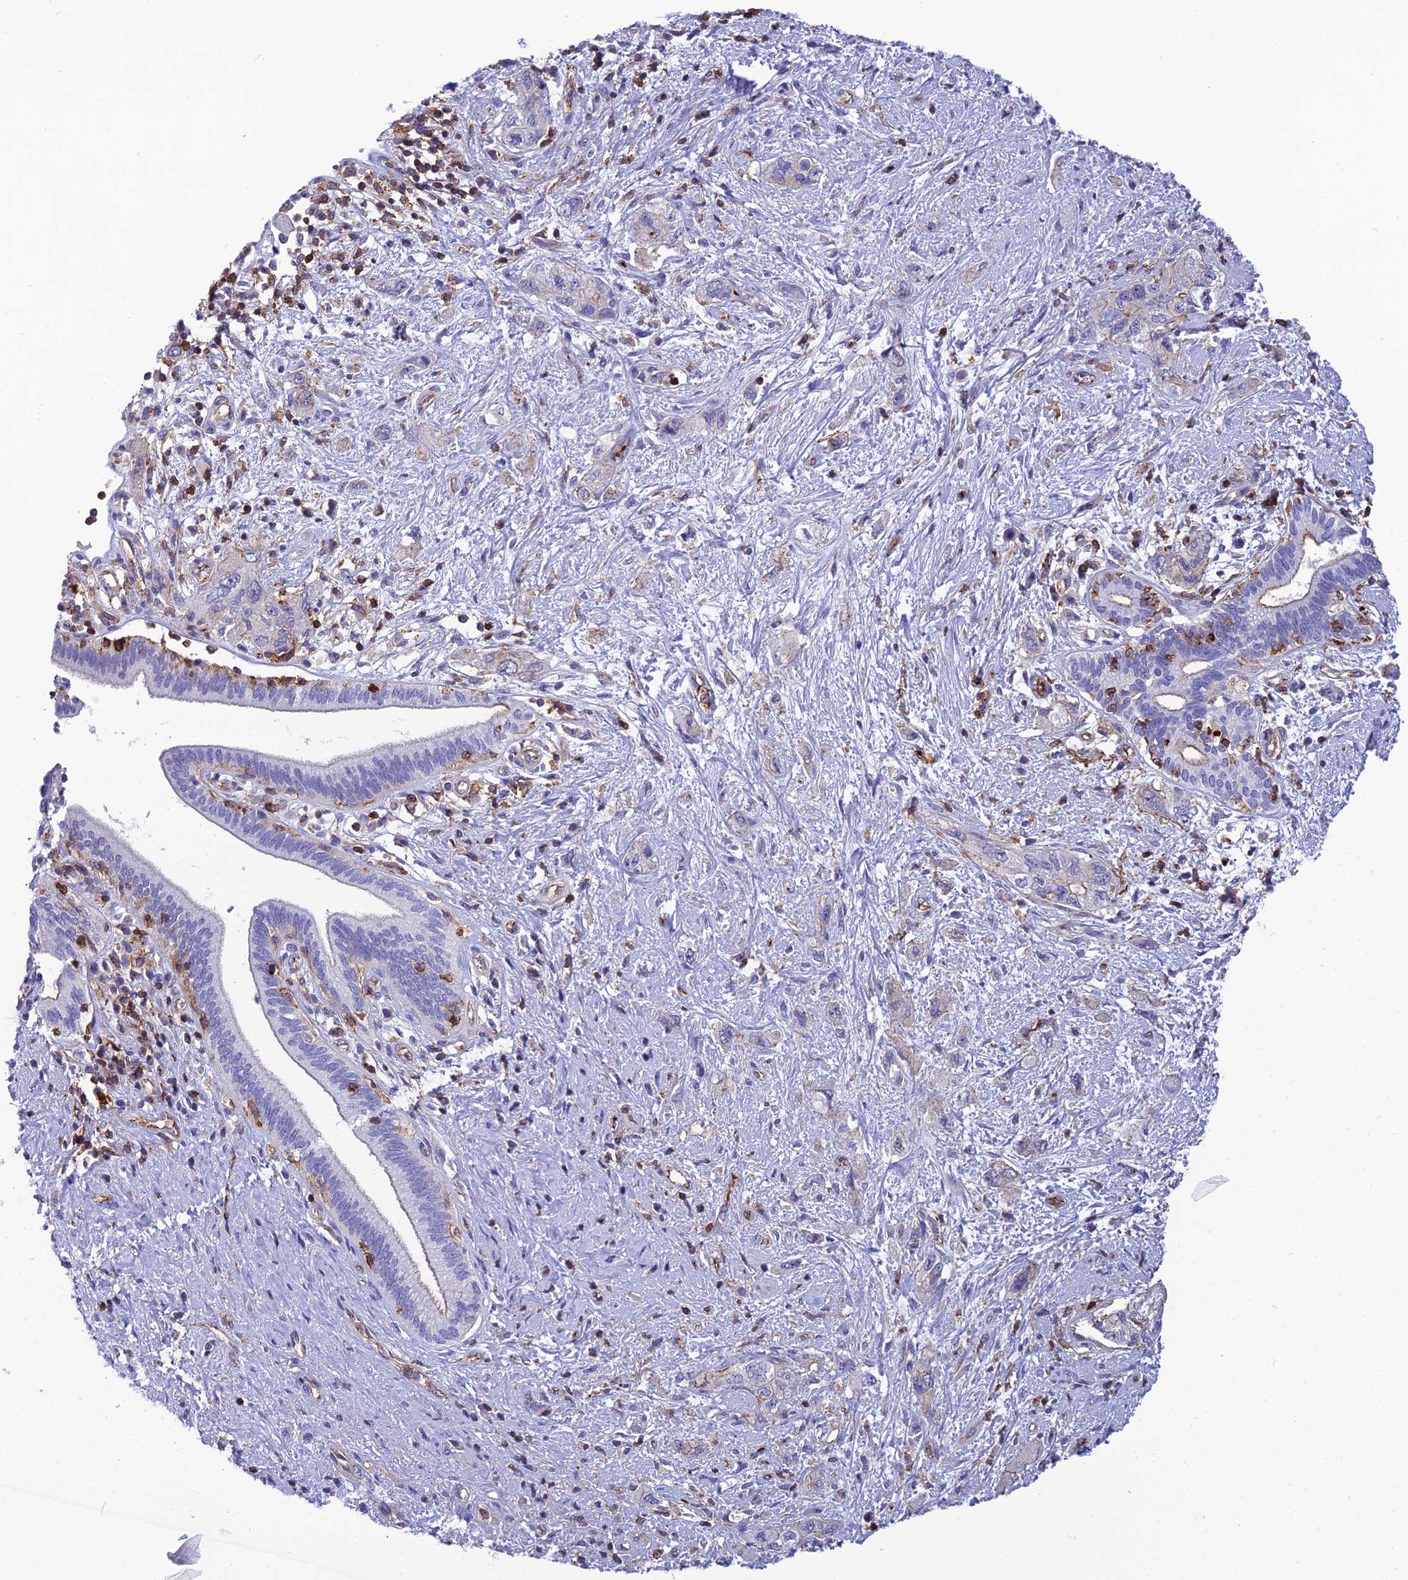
{"staining": {"intensity": "moderate", "quantity": "<25%", "location": "cytoplasmic/membranous"}, "tissue": "pancreatic cancer", "cell_type": "Tumor cells", "image_type": "cancer", "snomed": [{"axis": "morphology", "description": "Adenocarcinoma, NOS"}, {"axis": "topography", "description": "Pancreas"}], "caption": "The immunohistochemical stain labels moderate cytoplasmic/membranous positivity in tumor cells of pancreatic cancer (adenocarcinoma) tissue.", "gene": "PPP1R18", "patient": {"sex": "female", "age": 73}}